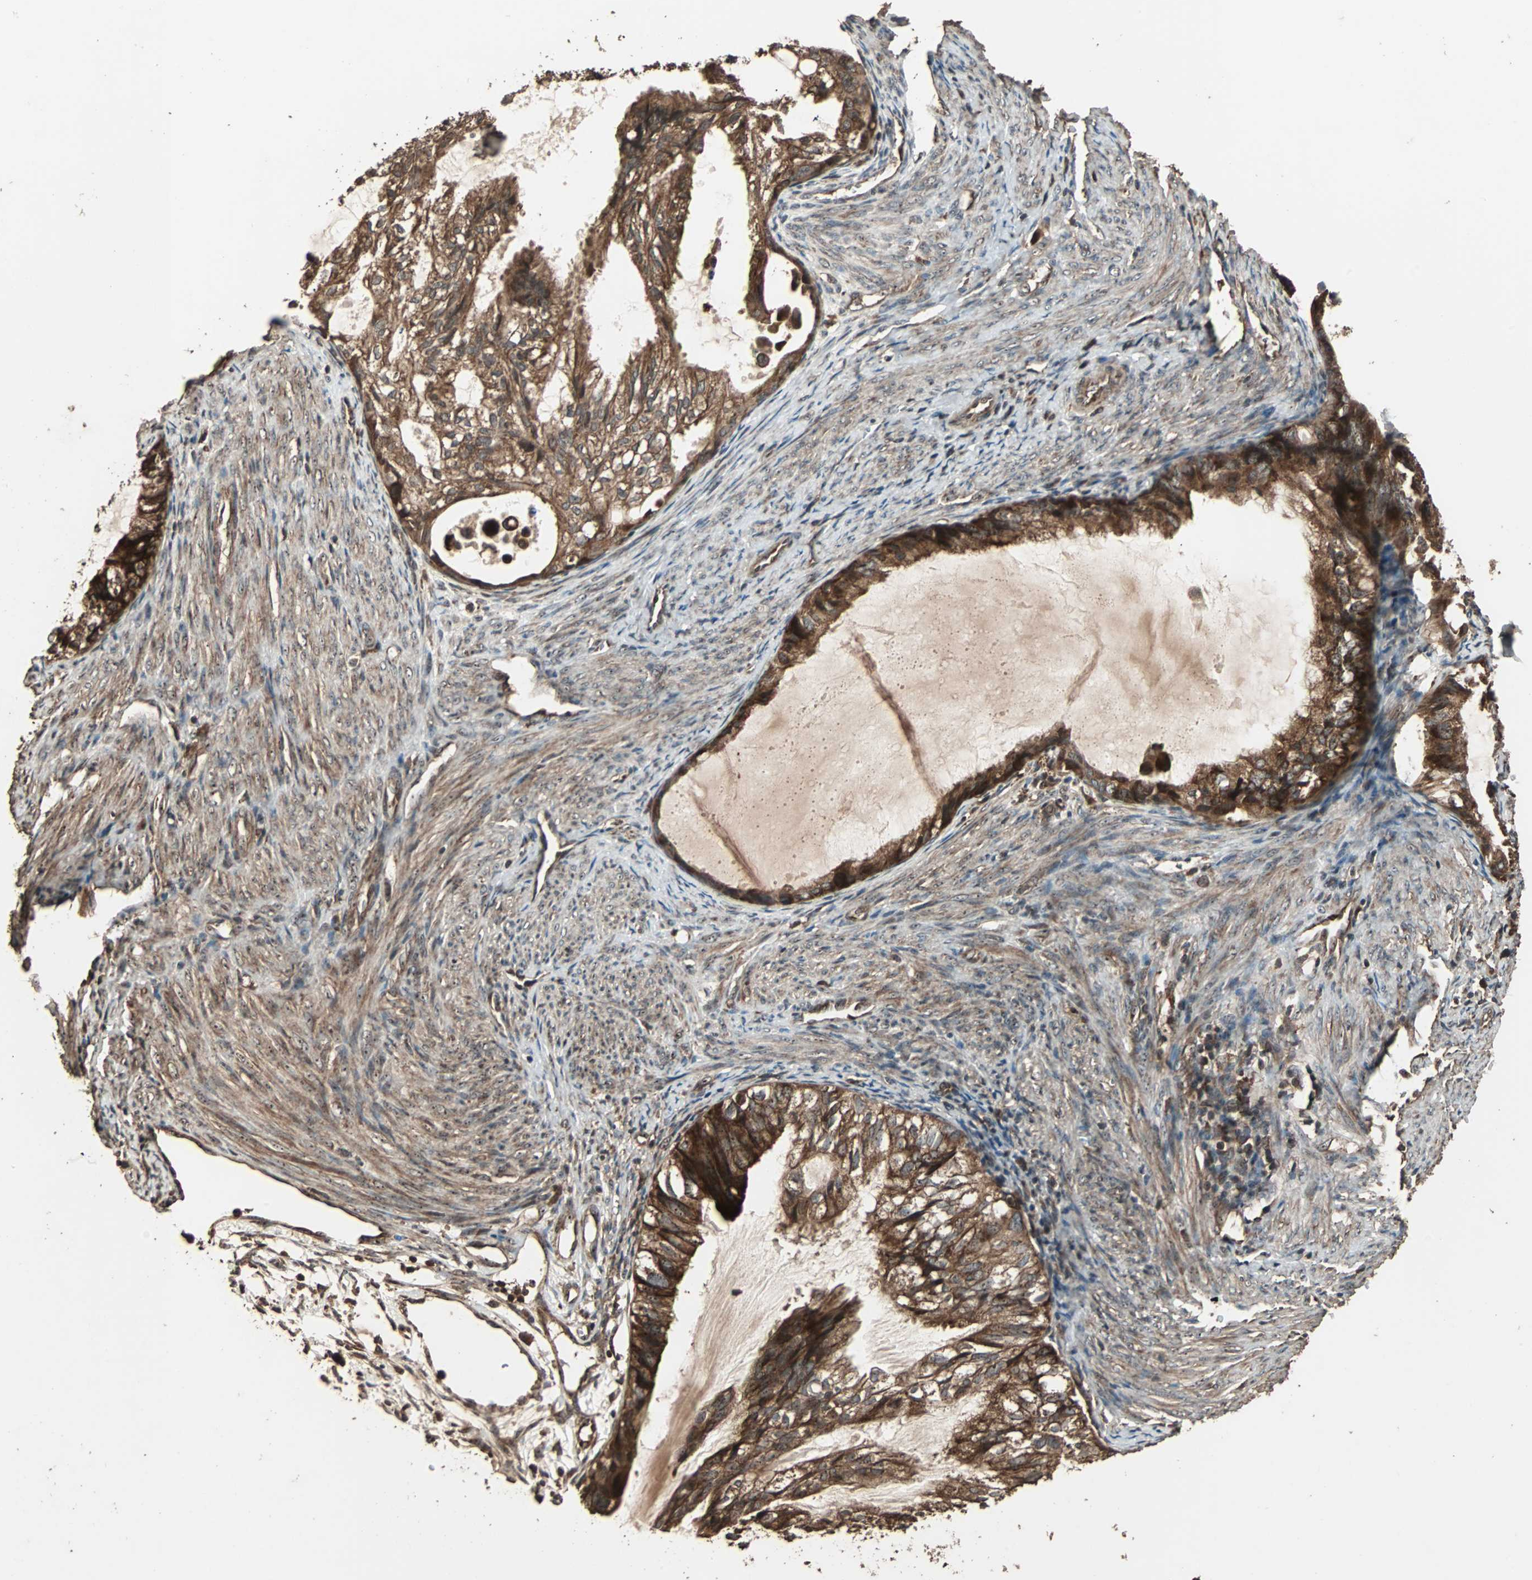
{"staining": {"intensity": "strong", "quantity": ">75%", "location": "cytoplasmic/membranous"}, "tissue": "cervical cancer", "cell_type": "Tumor cells", "image_type": "cancer", "snomed": [{"axis": "morphology", "description": "Normal tissue, NOS"}, {"axis": "morphology", "description": "Adenocarcinoma, NOS"}, {"axis": "topography", "description": "Cervix"}, {"axis": "topography", "description": "Endometrium"}], "caption": "Immunohistochemistry (DAB) staining of human adenocarcinoma (cervical) reveals strong cytoplasmic/membranous protein positivity in about >75% of tumor cells. The staining is performed using DAB (3,3'-diaminobenzidine) brown chromogen to label protein expression. The nuclei are counter-stained blue using hematoxylin.", "gene": "LAMTOR5", "patient": {"sex": "female", "age": 86}}